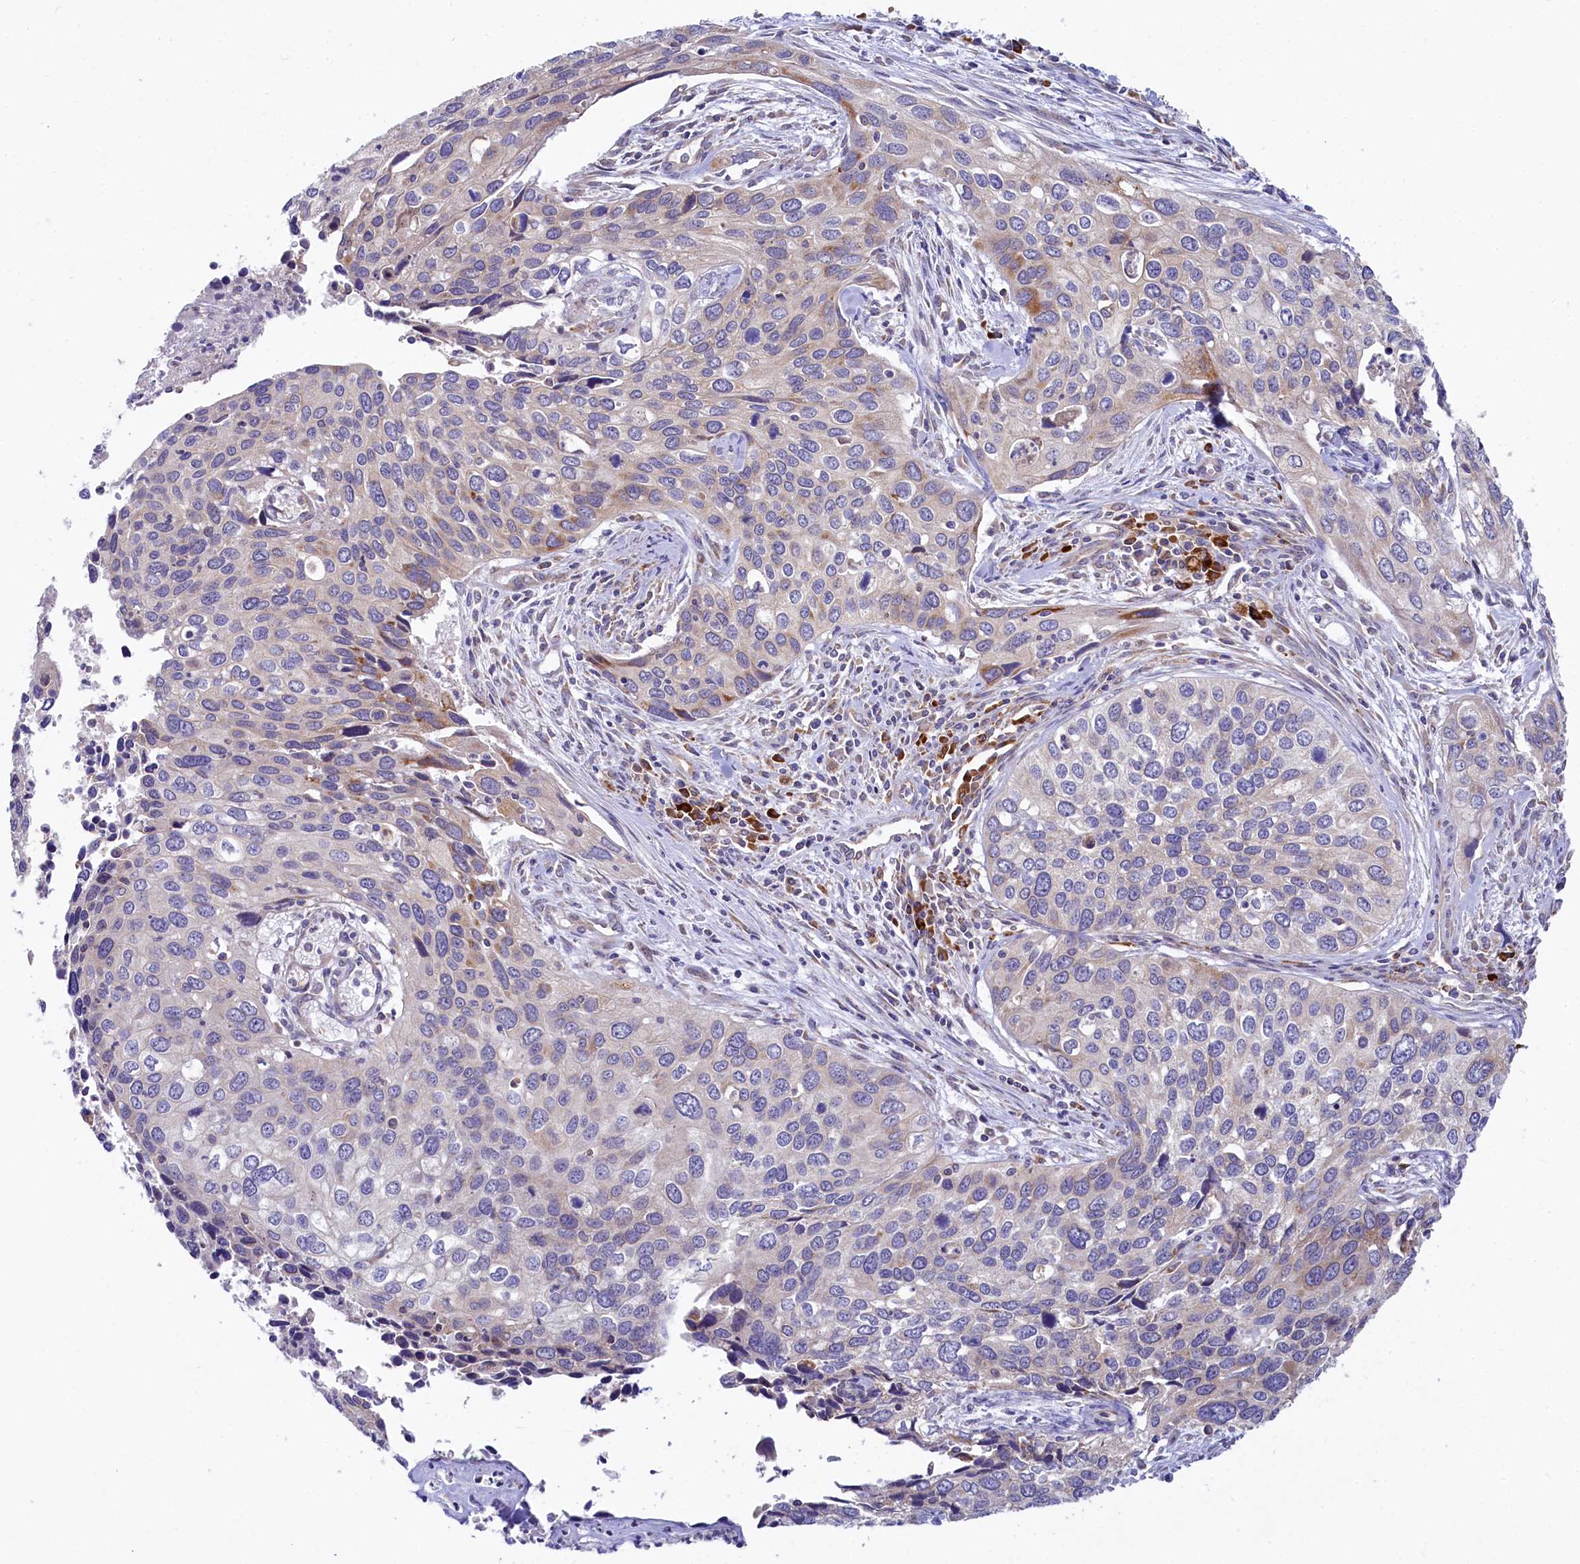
{"staining": {"intensity": "weak", "quantity": "<25%", "location": "cytoplasmic/membranous"}, "tissue": "cervical cancer", "cell_type": "Tumor cells", "image_type": "cancer", "snomed": [{"axis": "morphology", "description": "Squamous cell carcinoma, NOS"}, {"axis": "topography", "description": "Cervix"}], "caption": "The image displays no significant staining in tumor cells of cervical cancer.", "gene": "CHID1", "patient": {"sex": "female", "age": 55}}